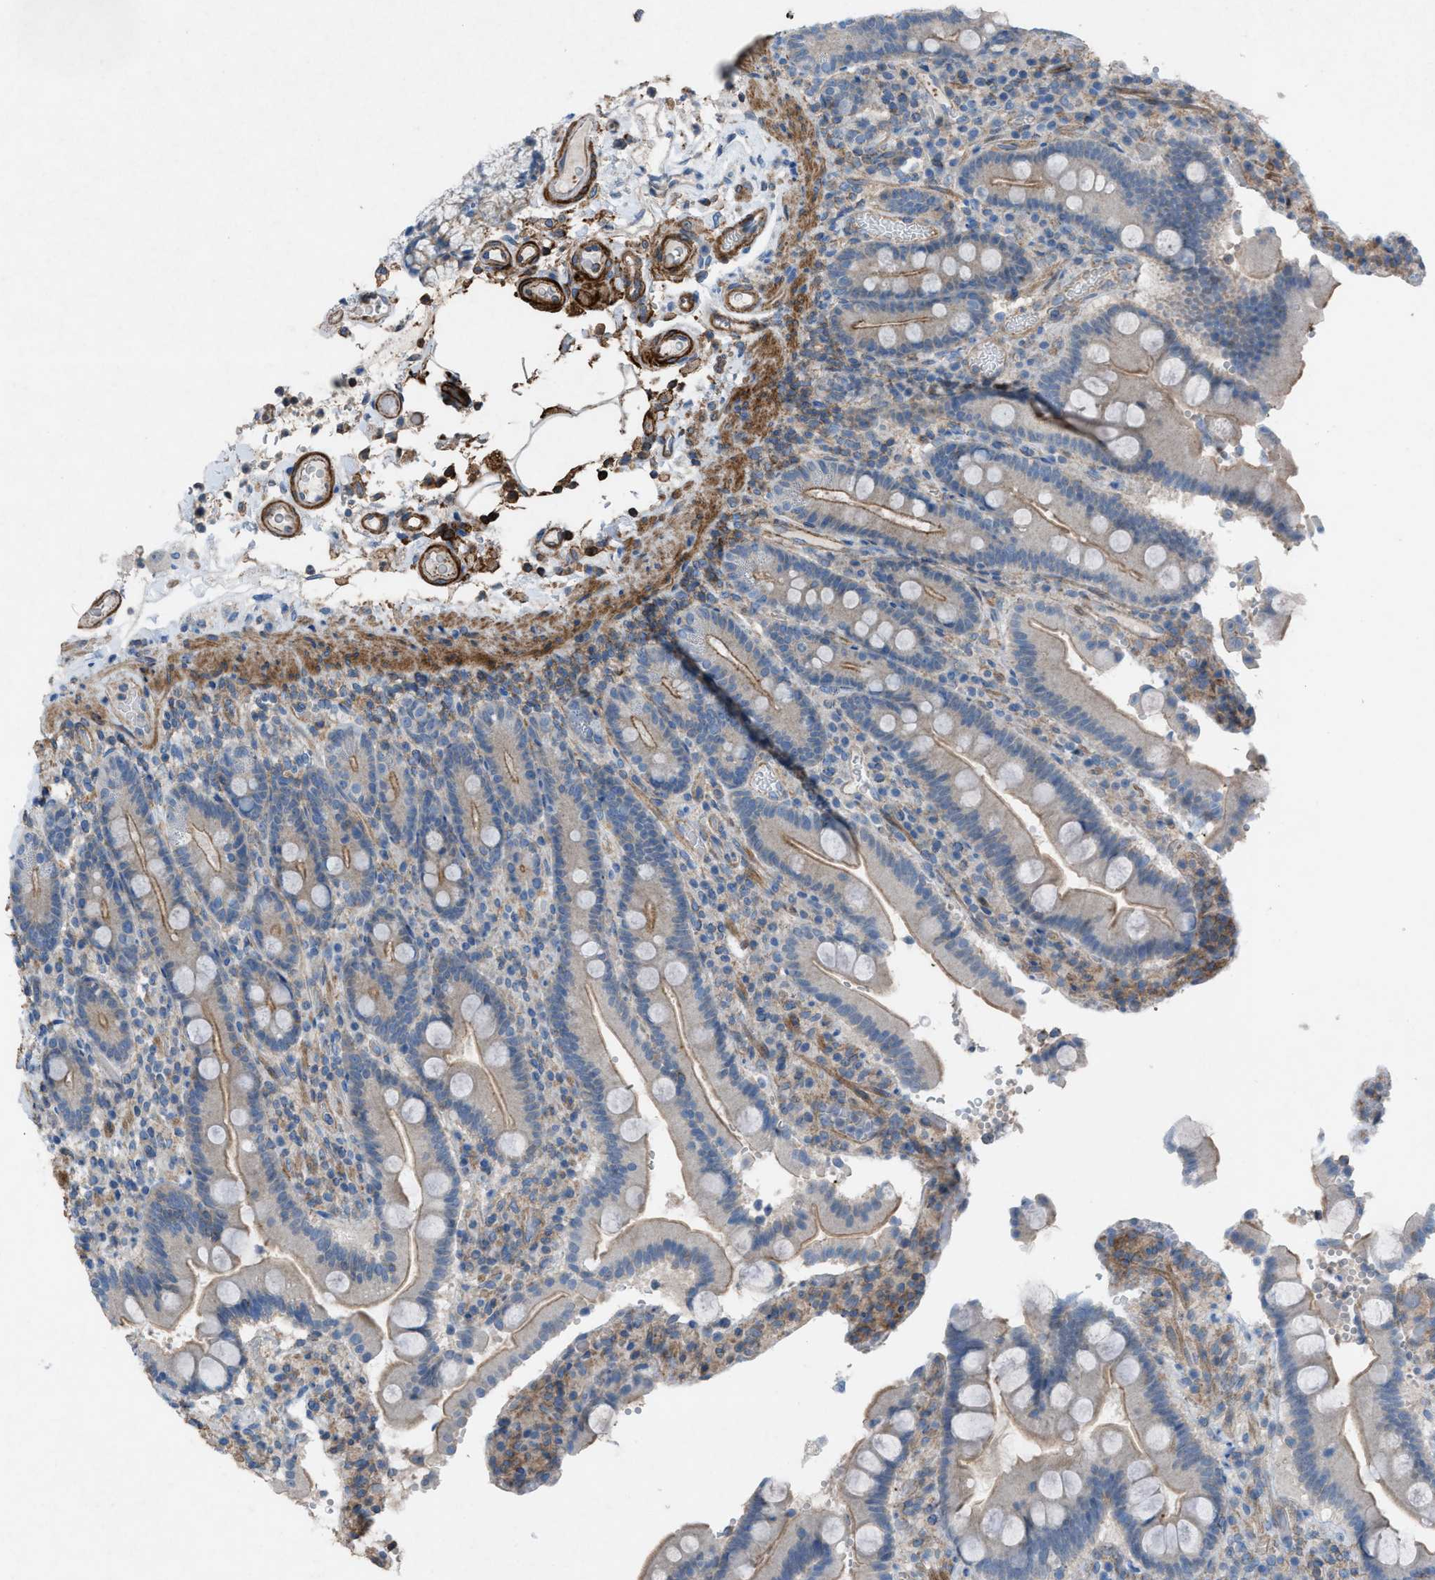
{"staining": {"intensity": "moderate", "quantity": "25%-75%", "location": "cytoplasmic/membranous"}, "tissue": "duodenum", "cell_type": "Glandular cells", "image_type": "normal", "snomed": [{"axis": "morphology", "description": "Normal tissue, NOS"}, {"axis": "topography", "description": "Small intestine, NOS"}], "caption": "The micrograph reveals immunohistochemical staining of benign duodenum. There is moderate cytoplasmic/membranous positivity is identified in about 25%-75% of glandular cells.", "gene": "NCK2", "patient": {"sex": "female", "age": 71}}